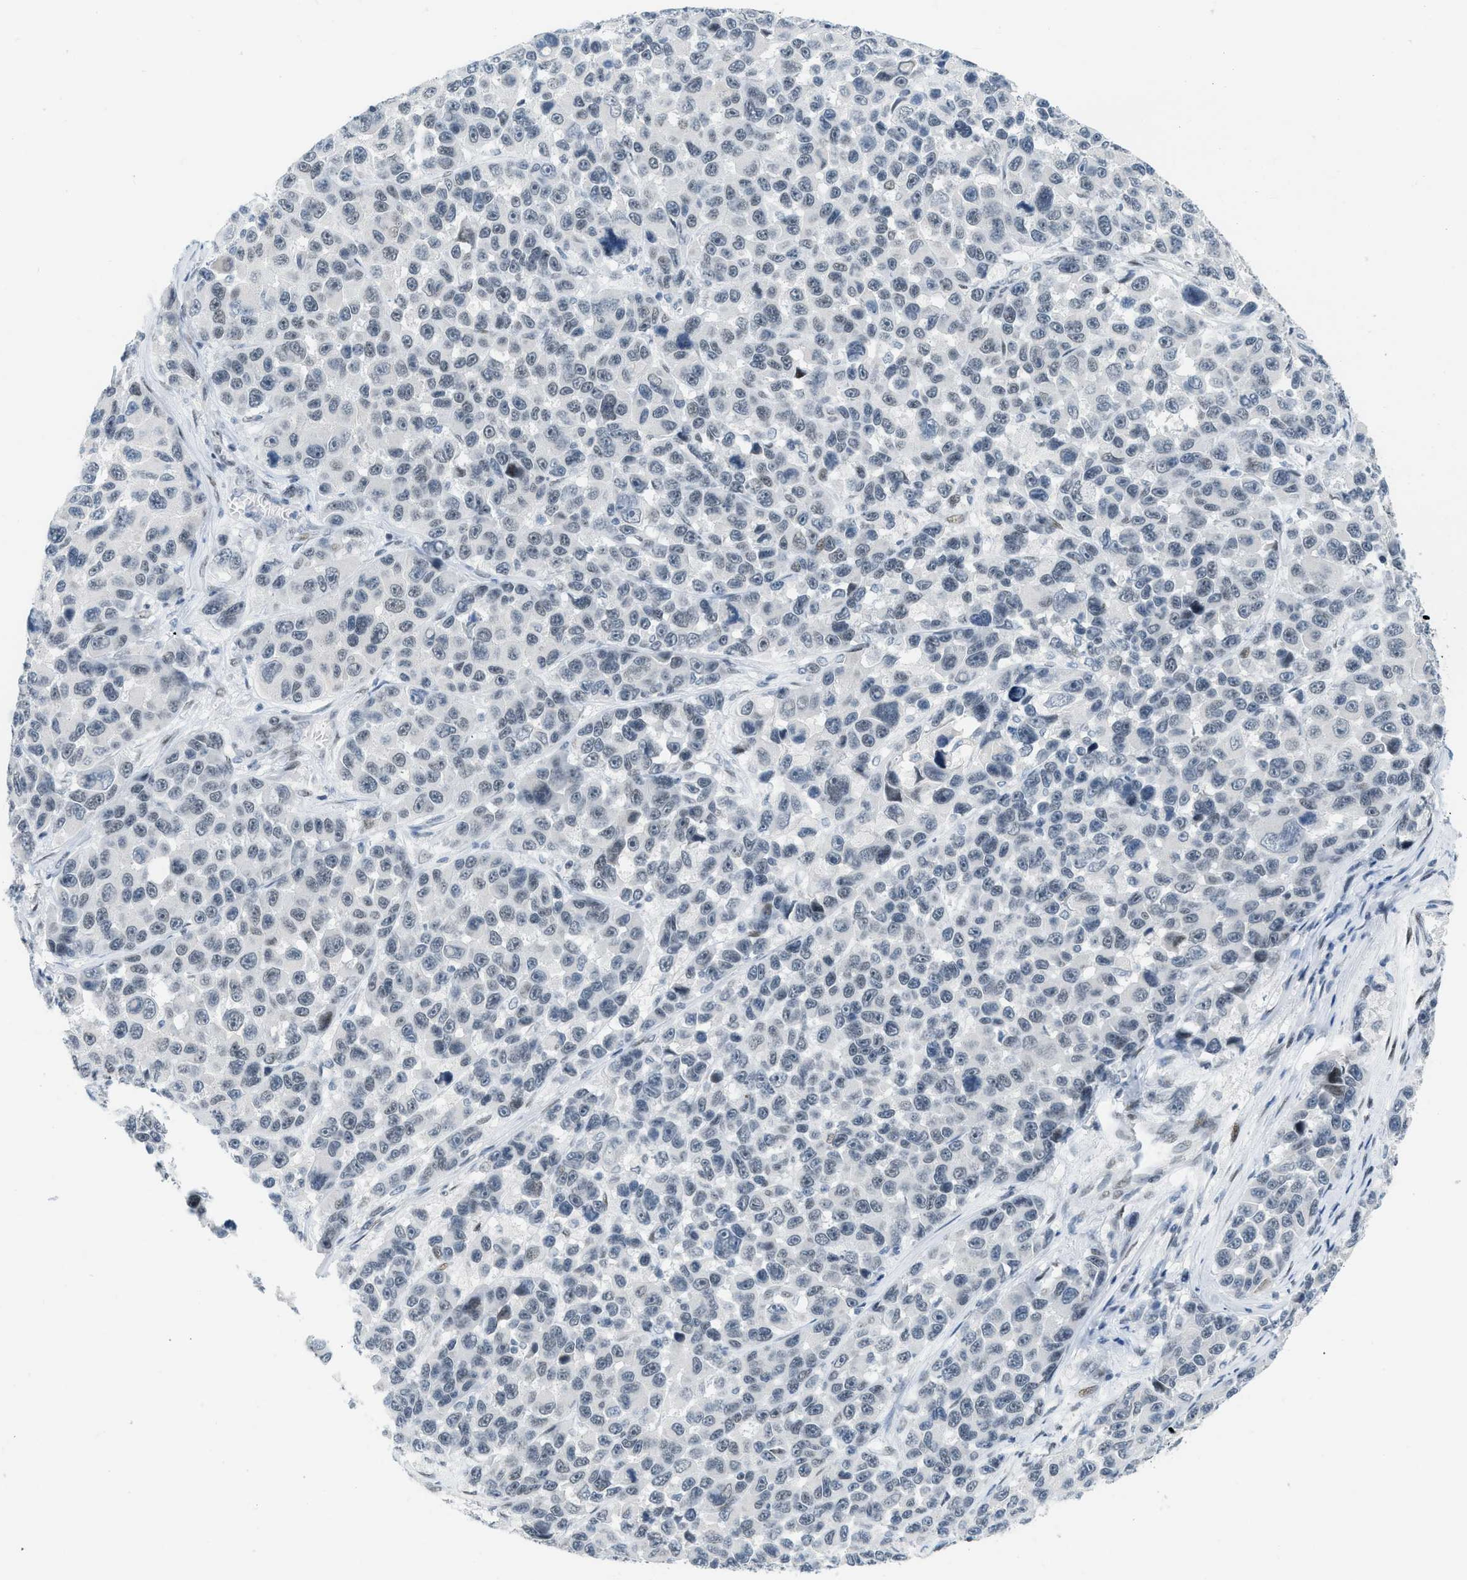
{"staining": {"intensity": "negative", "quantity": "none", "location": "none"}, "tissue": "melanoma", "cell_type": "Tumor cells", "image_type": "cancer", "snomed": [{"axis": "morphology", "description": "Malignant melanoma, NOS"}, {"axis": "topography", "description": "Skin"}], "caption": "A high-resolution histopathology image shows immunohistochemistry staining of malignant melanoma, which displays no significant staining in tumor cells.", "gene": "PBX1", "patient": {"sex": "male", "age": 53}}